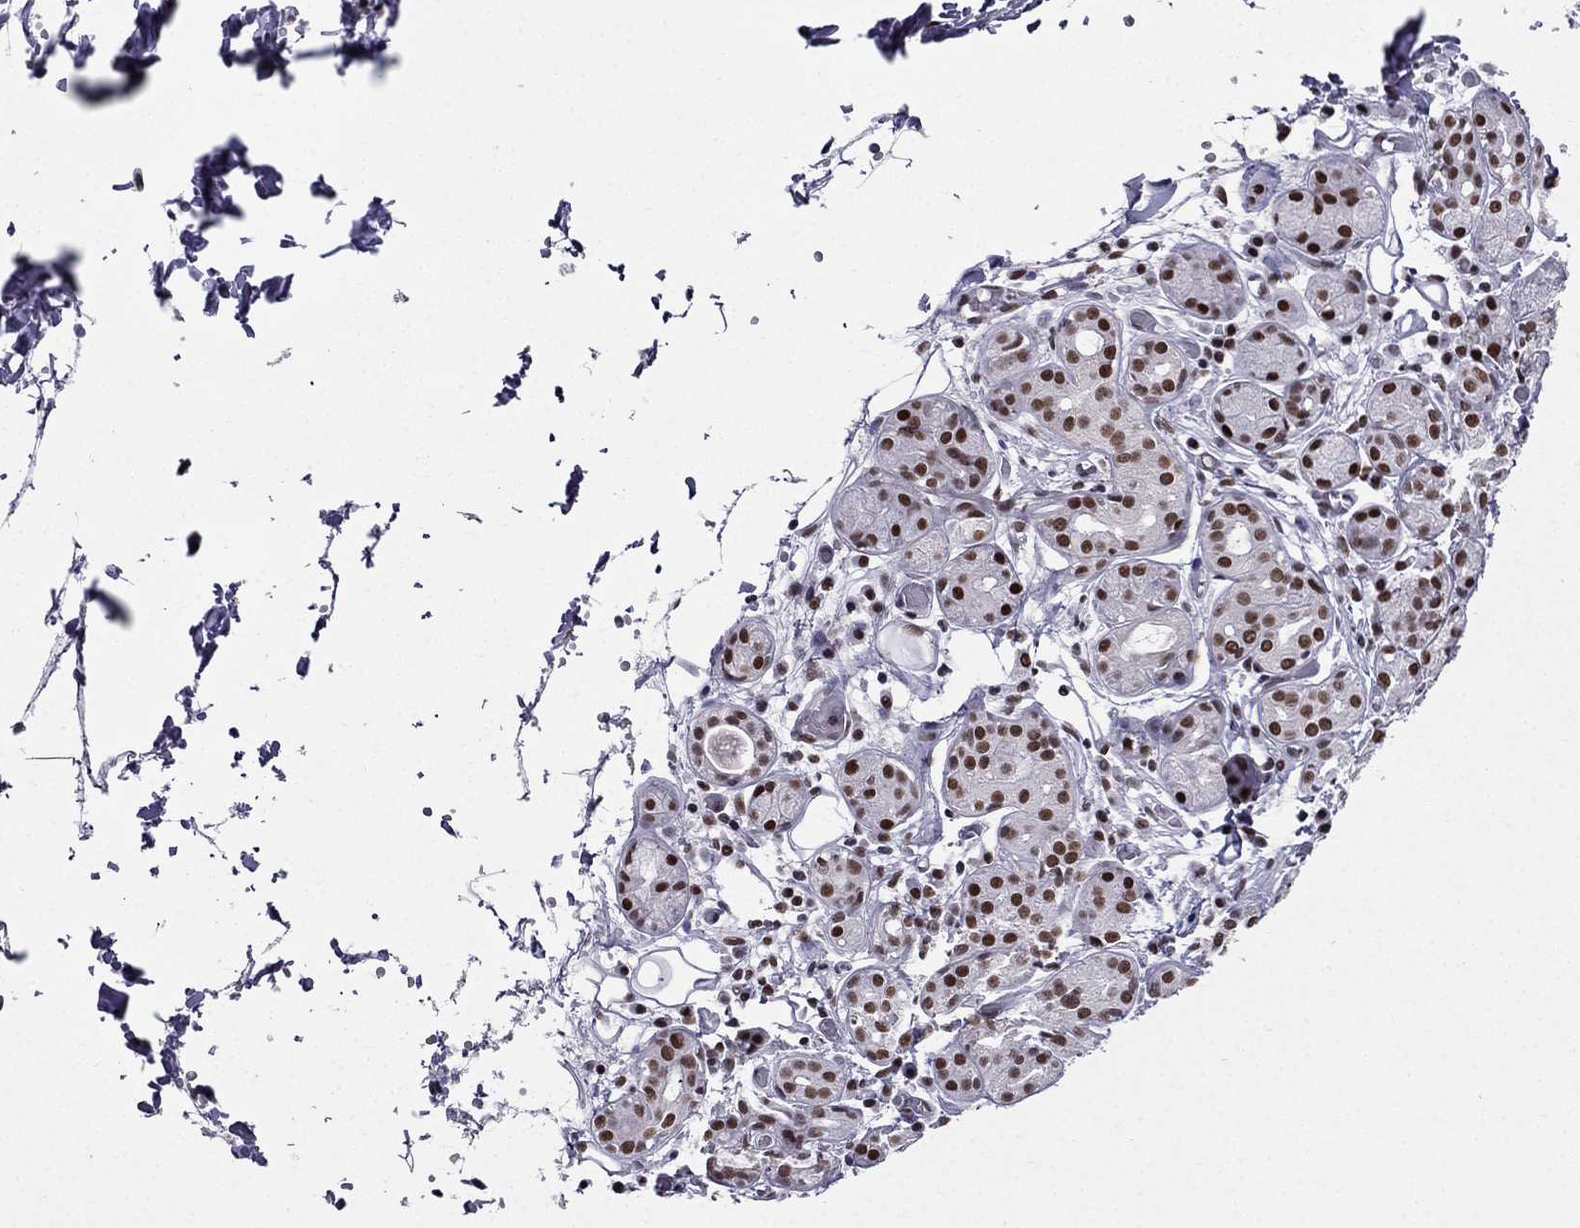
{"staining": {"intensity": "strong", "quantity": "25%-75%", "location": "nuclear"}, "tissue": "salivary gland", "cell_type": "Glandular cells", "image_type": "normal", "snomed": [{"axis": "morphology", "description": "Normal tissue, NOS"}, {"axis": "topography", "description": "Salivary gland"}, {"axis": "topography", "description": "Peripheral nerve tissue"}], "caption": "Immunohistochemical staining of unremarkable human salivary gland exhibits high levels of strong nuclear staining in approximately 25%-75% of glandular cells. (DAB (3,3'-diaminobenzidine) IHC, brown staining for protein, blue staining for nuclei).", "gene": "ZNF420", "patient": {"sex": "male", "age": 71}}